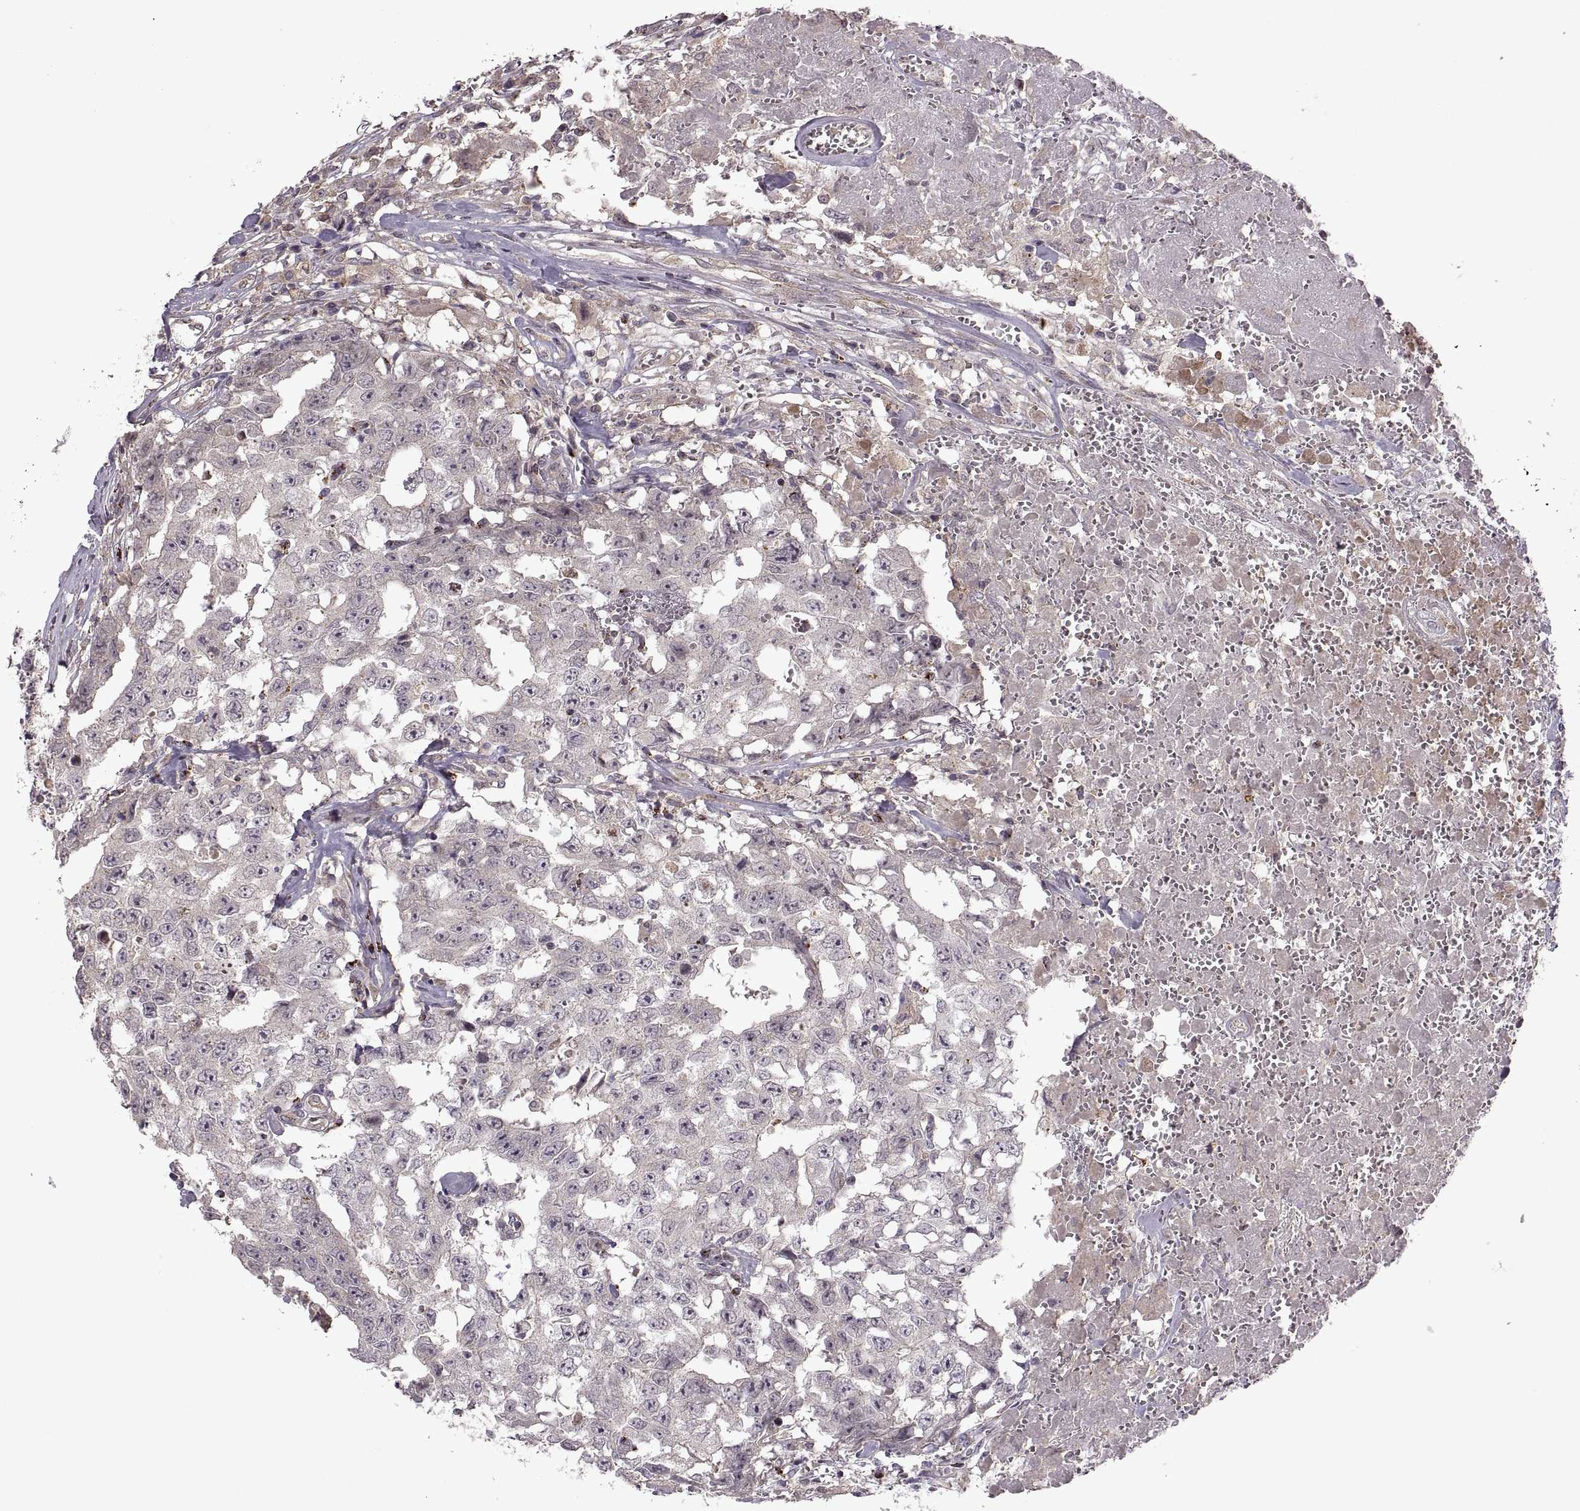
{"staining": {"intensity": "negative", "quantity": "none", "location": "none"}, "tissue": "testis cancer", "cell_type": "Tumor cells", "image_type": "cancer", "snomed": [{"axis": "morphology", "description": "Carcinoma, Embryonal, NOS"}, {"axis": "topography", "description": "Testis"}], "caption": "A high-resolution photomicrograph shows immunohistochemistry (IHC) staining of testis cancer (embryonal carcinoma), which demonstrates no significant positivity in tumor cells.", "gene": "PIERCE1", "patient": {"sex": "male", "age": 36}}